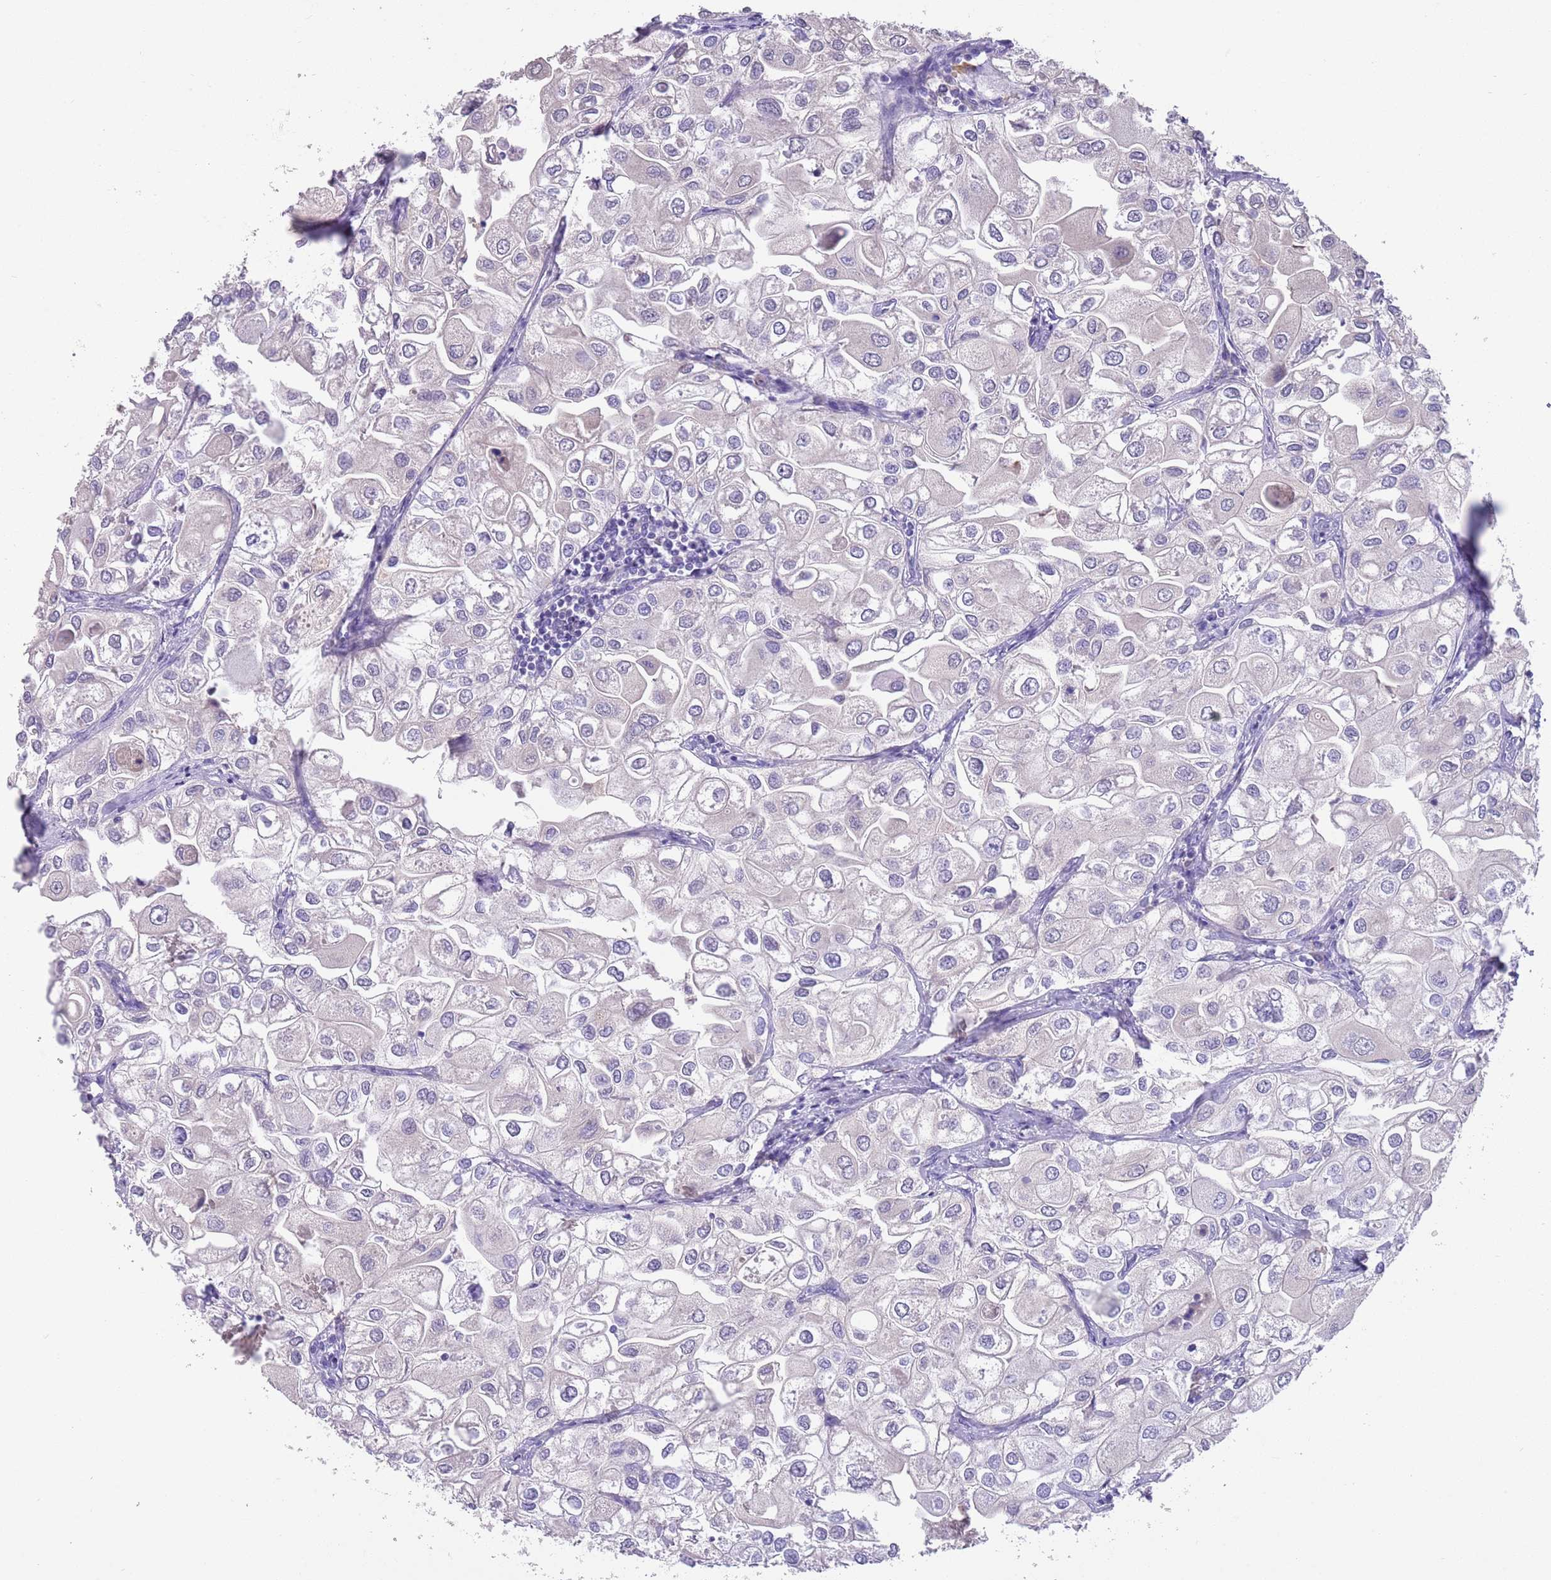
{"staining": {"intensity": "negative", "quantity": "none", "location": "none"}, "tissue": "urothelial cancer", "cell_type": "Tumor cells", "image_type": "cancer", "snomed": [{"axis": "morphology", "description": "Urothelial carcinoma, High grade"}, {"axis": "topography", "description": "Urinary bladder"}], "caption": "Tumor cells show no significant protein positivity in urothelial cancer.", "gene": "IGFL4", "patient": {"sex": "male", "age": 64}}